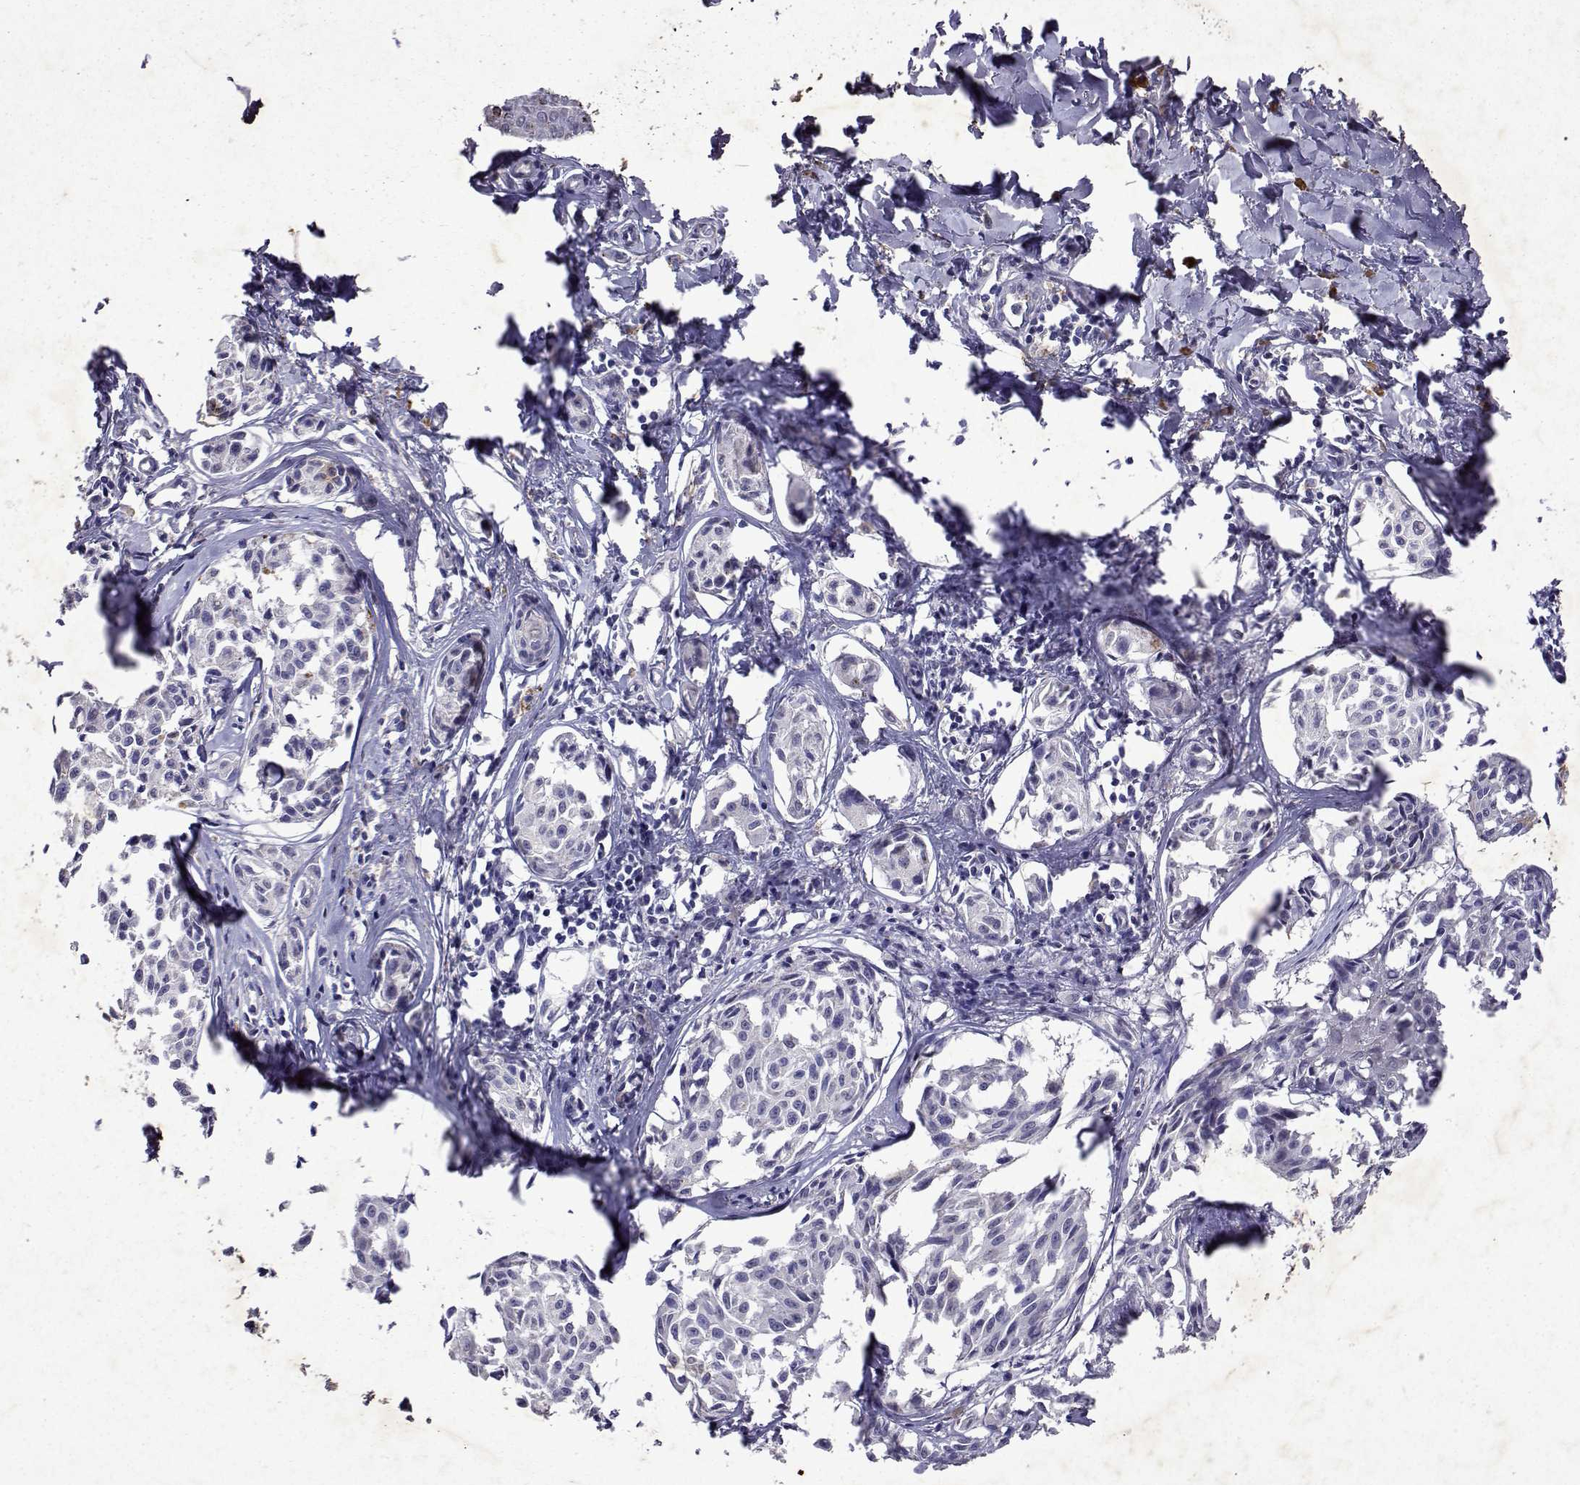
{"staining": {"intensity": "negative", "quantity": "none", "location": "none"}, "tissue": "melanoma", "cell_type": "Tumor cells", "image_type": "cancer", "snomed": [{"axis": "morphology", "description": "Malignant melanoma, NOS"}, {"axis": "topography", "description": "Skin"}], "caption": "There is no significant staining in tumor cells of melanoma.", "gene": "DUSP28", "patient": {"sex": "male", "age": 51}}